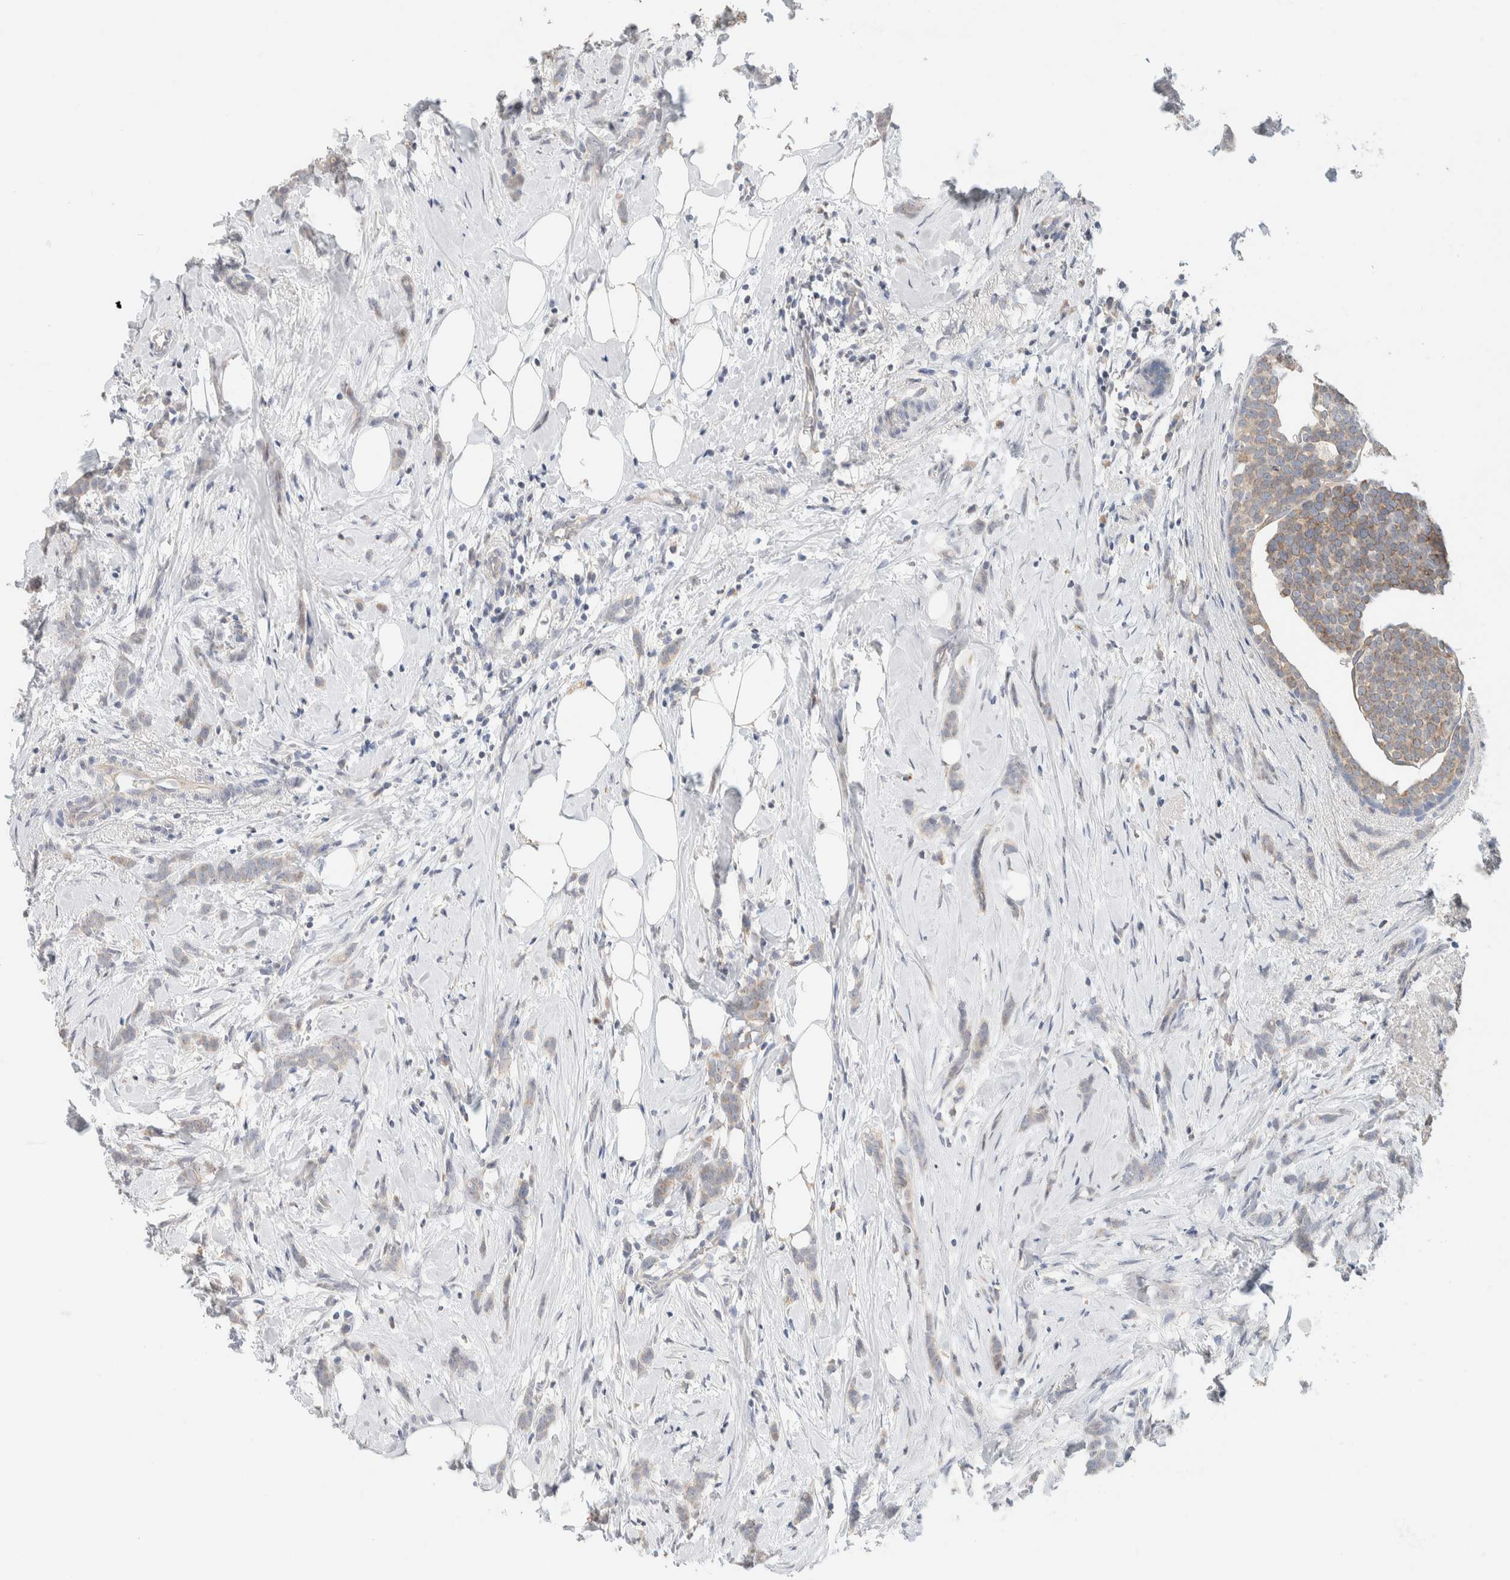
{"staining": {"intensity": "weak", "quantity": "25%-75%", "location": "cytoplasmic/membranous"}, "tissue": "breast cancer", "cell_type": "Tumor cells", "image_type": "cancer", "snomed": [{"axis": "morphology", "description": "Lobular carcinoma, in situ"}, {"axis": "morphology", "description": "Lobular carcinoma"}, {"axis": "topography", "description": "Breast"}], "caption": "Immunohistochemistry image of human breast cancer stained for a protein (brown), which reveals low levels of weak cytoplasmic/membranous positivity in approximately 25%-75% of tumor cells.", "gene": "HDHD3", "patient": {"sex": "female", "age": 41}}